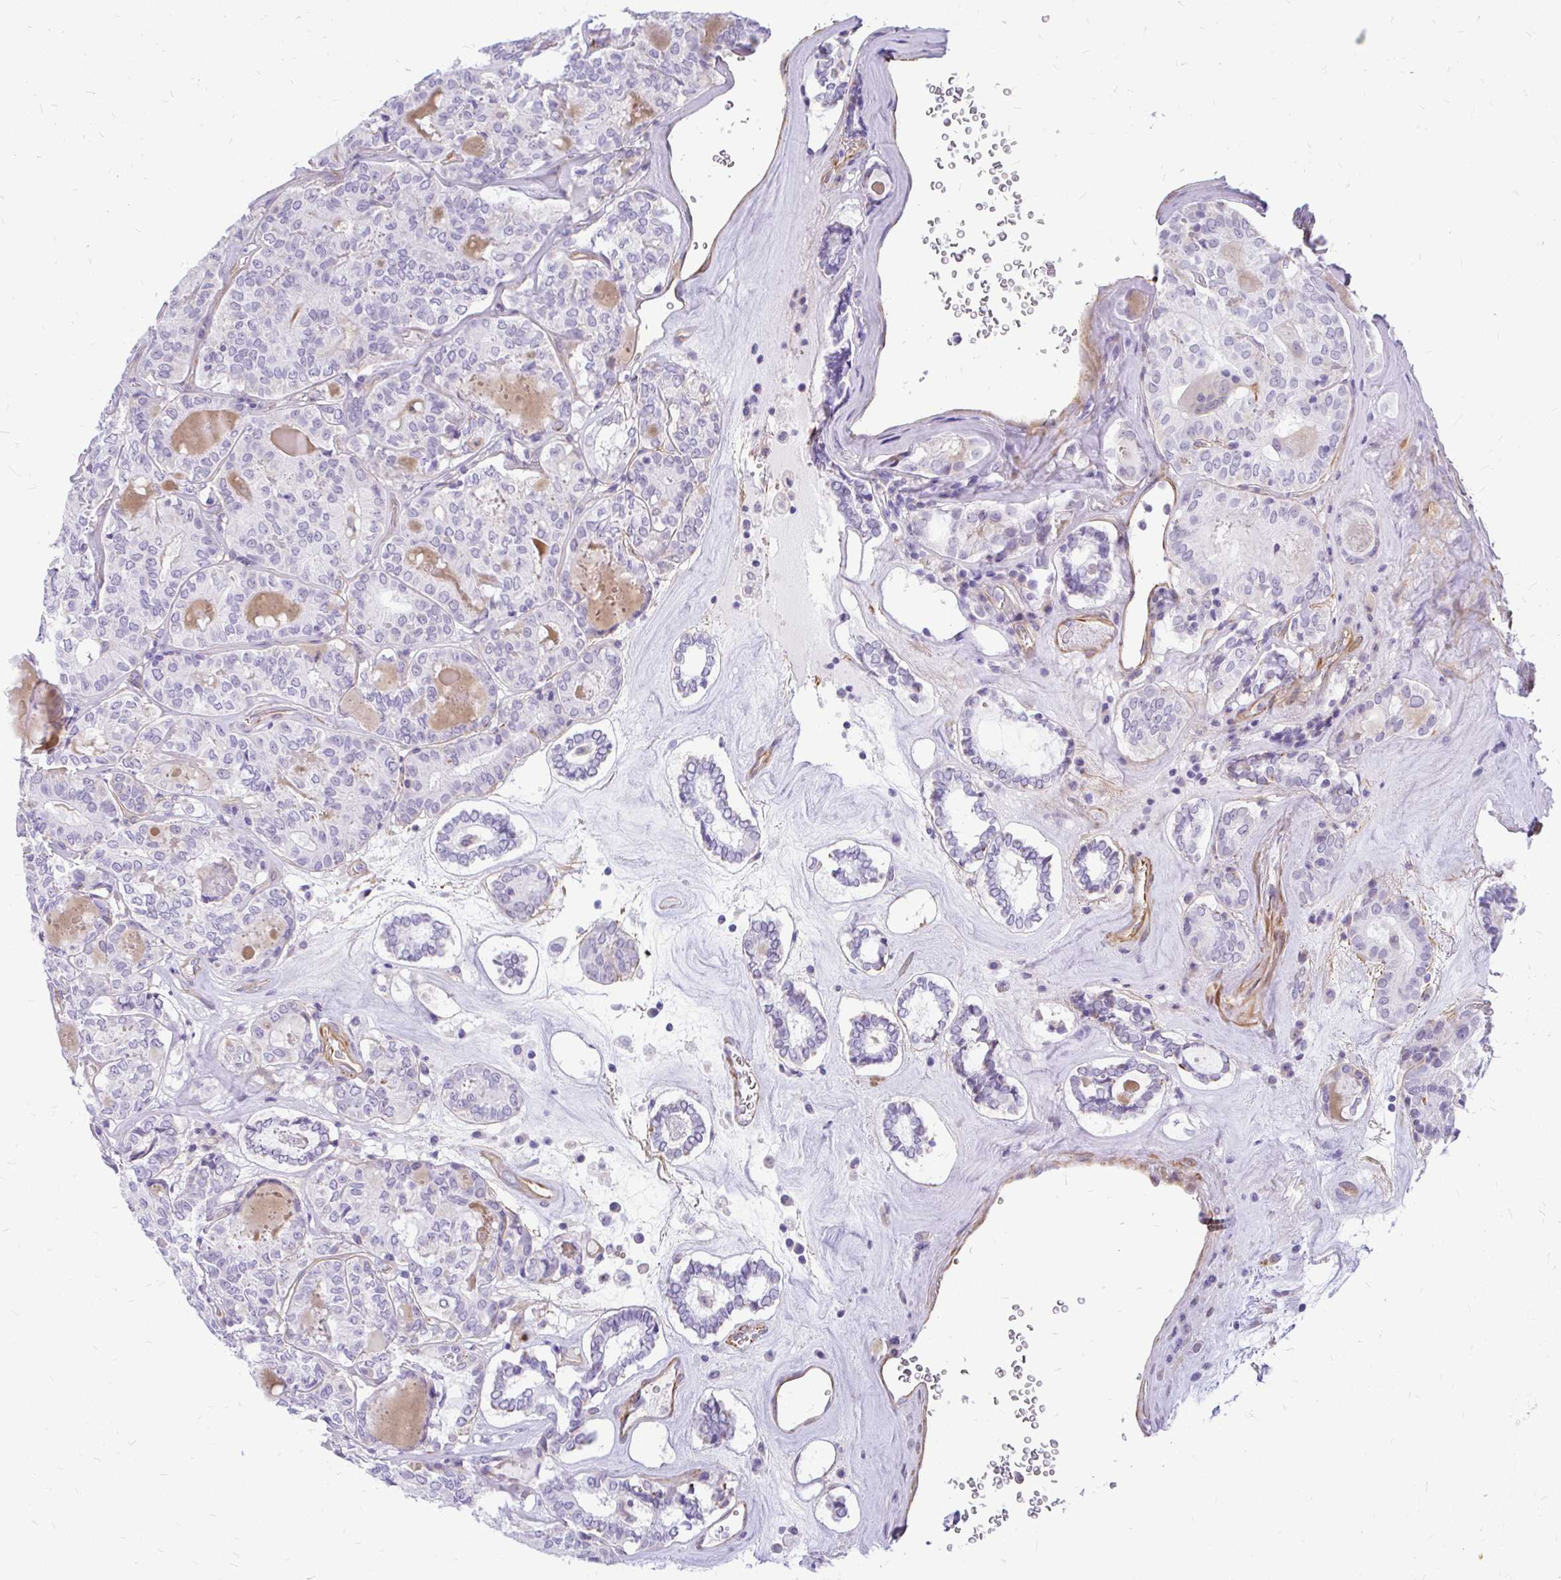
{"staining": {"intensity": "negative", "quantity": "none", "location": "none"}, "tissue": "thyroid cancer", "cell_type": "Tumor cells", "image_type": "cancer", "snomed": [{"axis": "morphology", "description": "Papillary adenocarcinoma, NOS"}, {"axis": "topography", "description": "Thyroid gland"}], "caption": "Thyroid papillary adenocarcinoma stained for a protein using immunohistochemistry demonstrates no staining tumor cells.", "gene": "FAM83C", "patient": {"sex": "female", "age": 72}}